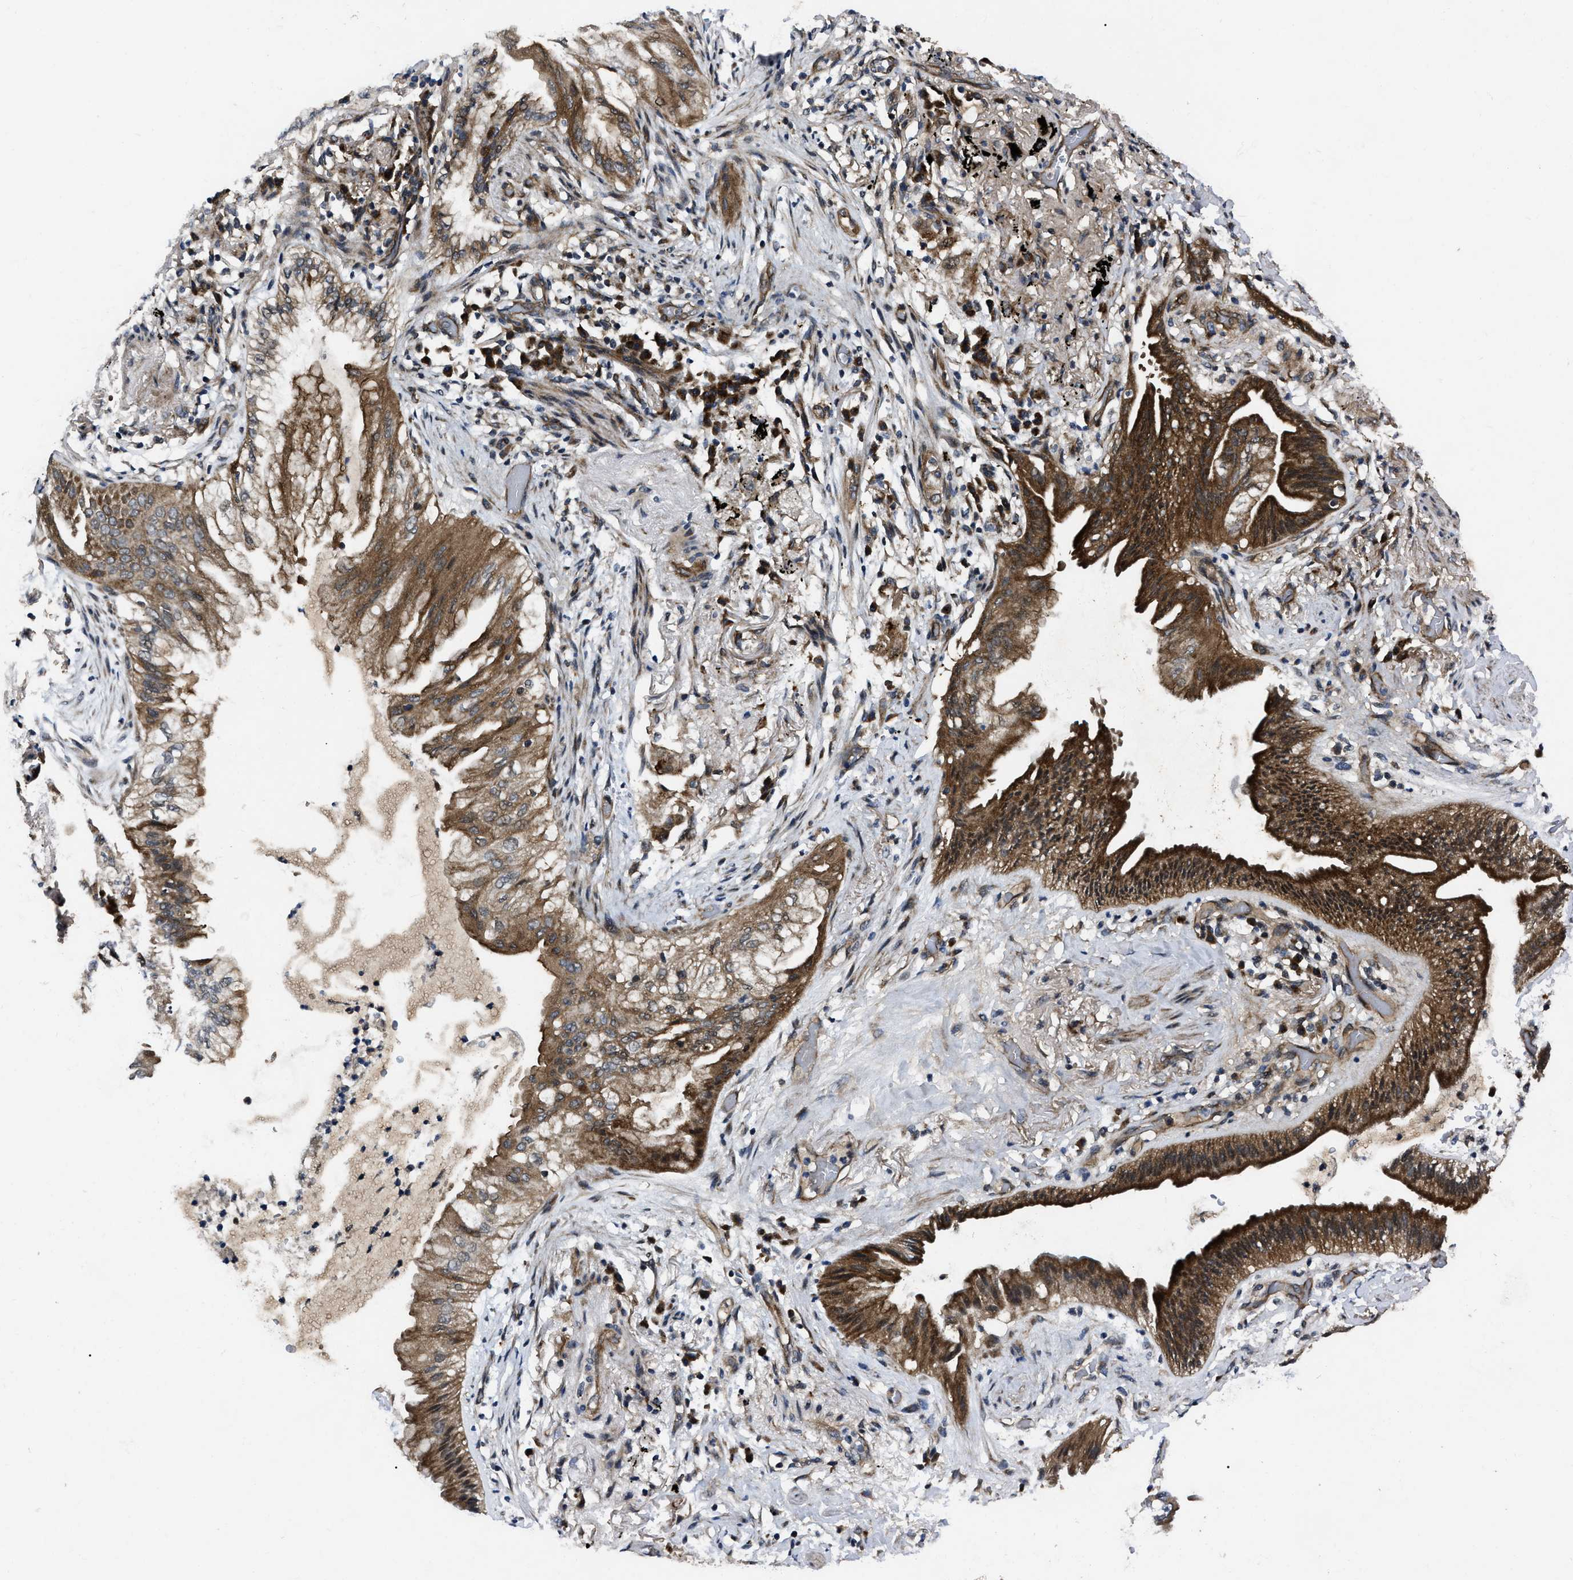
{"staining": {"intensity": "strong", "quantity": ">75%", "location": "cytoplasmic/membranous"}, "tissue": "lung cancer", "cell_type": "Tumor cells", "image_type": "cancer", "snomed": [{"axis": "morphology", "description": "Normal tissue, NOS"}, {"axis": "morphology", "description": "Adenocarcinoma, NOS"}, {"axis": "topography", "description": "Bronchus"}, {"axis": "topography", "description": "Lung"}], "caption": "Immunohistochemistry image of neoplastic tissue: human lung adenocarcinoma stained using immunohistochemistry demonstrates high levels of strong protein expression localized specifically in the cytoplasmic/membranous of tumor cells, appearing as a cytoplasmic/membranous brown color.", "gene": "PPWD1", "patient": {"sex": "female", "age": 70}}